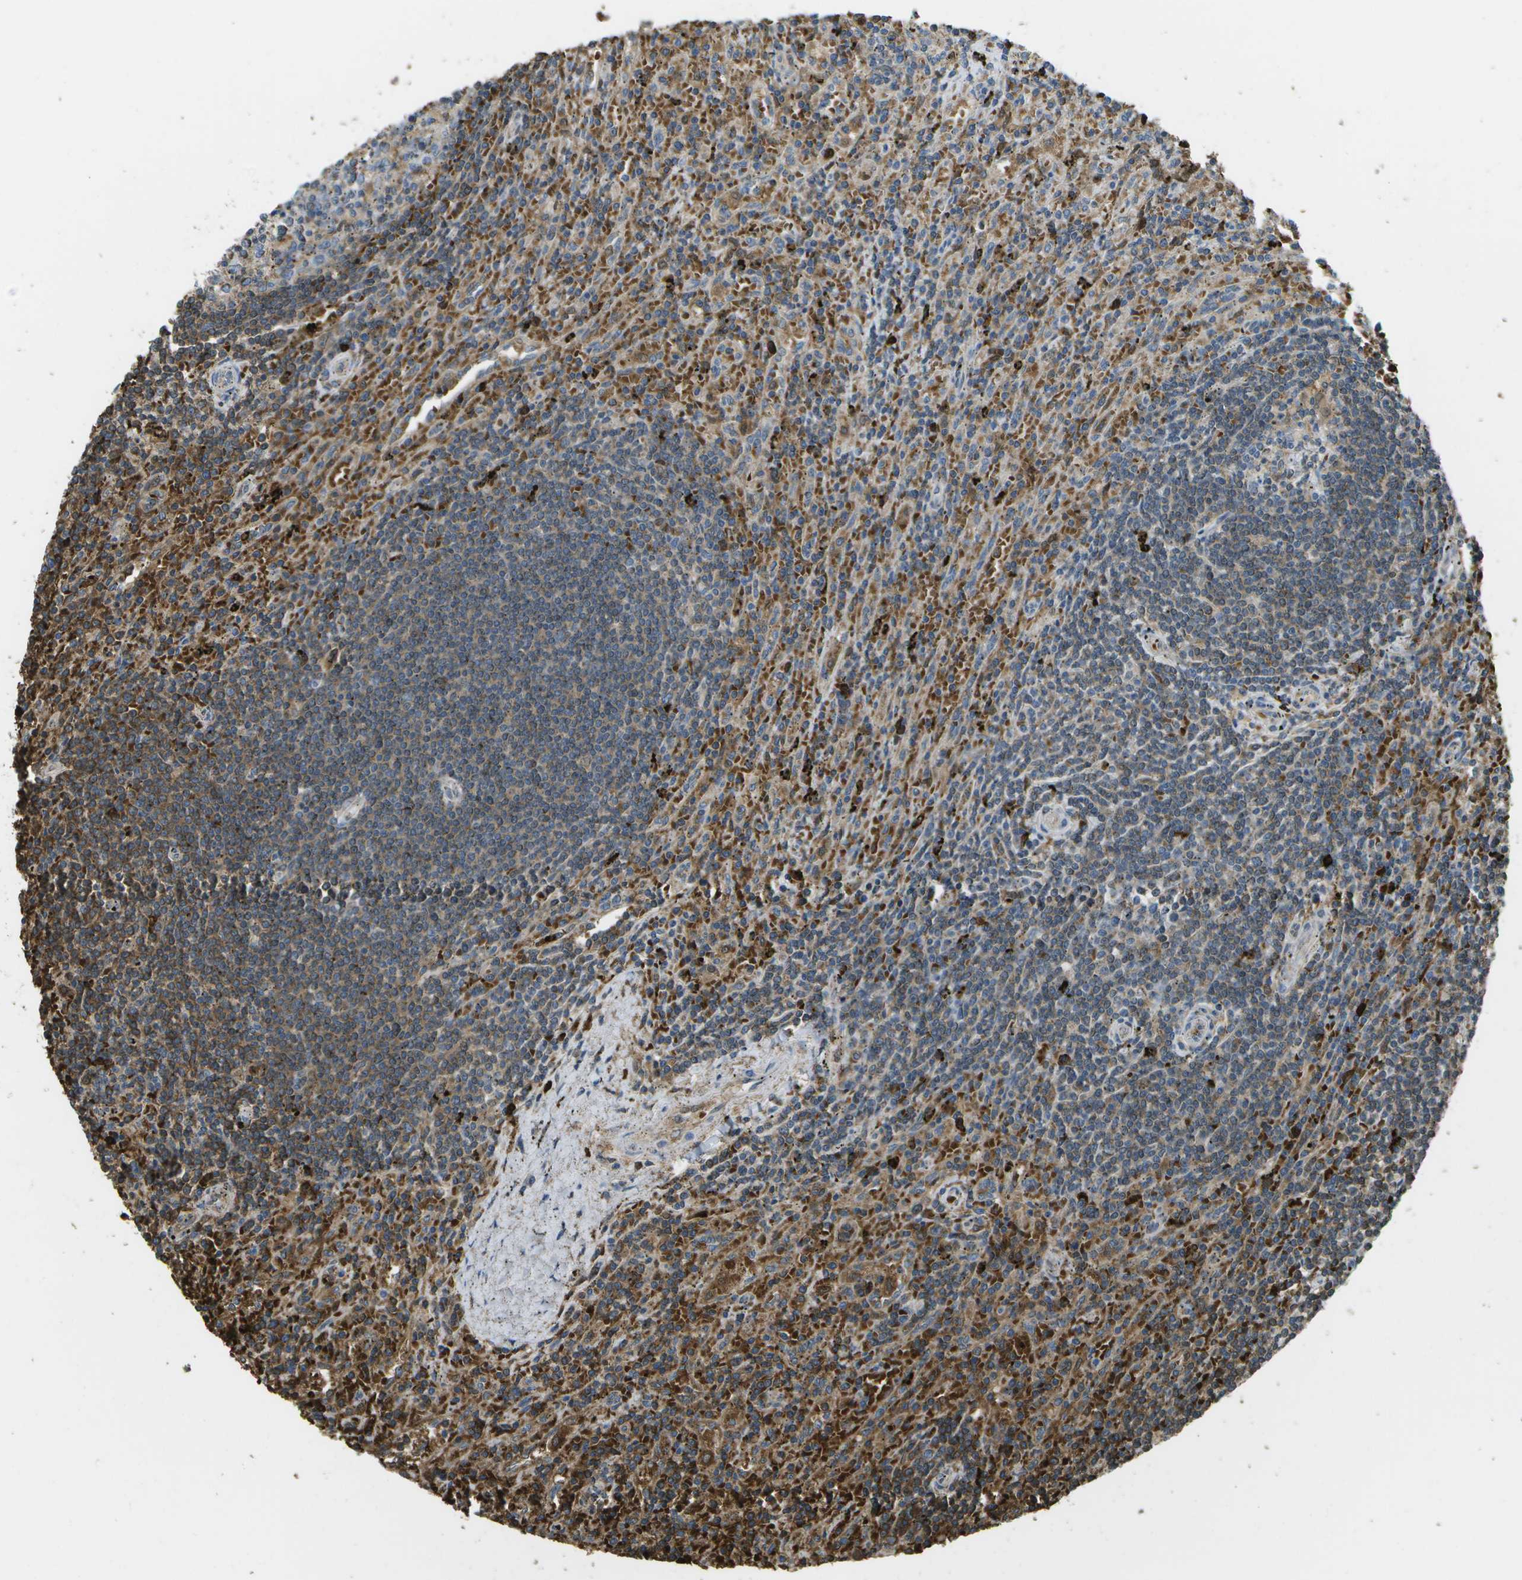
{"staining": {"intensity": "moderate", "quantity": "25%-75%", "location": "cytoplasmic/membranous"}, "tissue": "lymphoma", "cell_type": "Tumor cells", "image_type": "cancer", "snomed": [{"axis": "morphology", "description": "Malignant lymphoma, non-Hodgkin's type, Low grade"}, {"axis": "topography", "description": "Spleen"}], "caption": "IHC (DAB (3,3'-diaminobenzidine)) staining of lymphoma exhibits moderate cytoplasmic/membranous protein staining in approximately 25%-75% of tumor cells.", "gene": "CACHD1", "patient": {"sex": "male", "age": 76}}